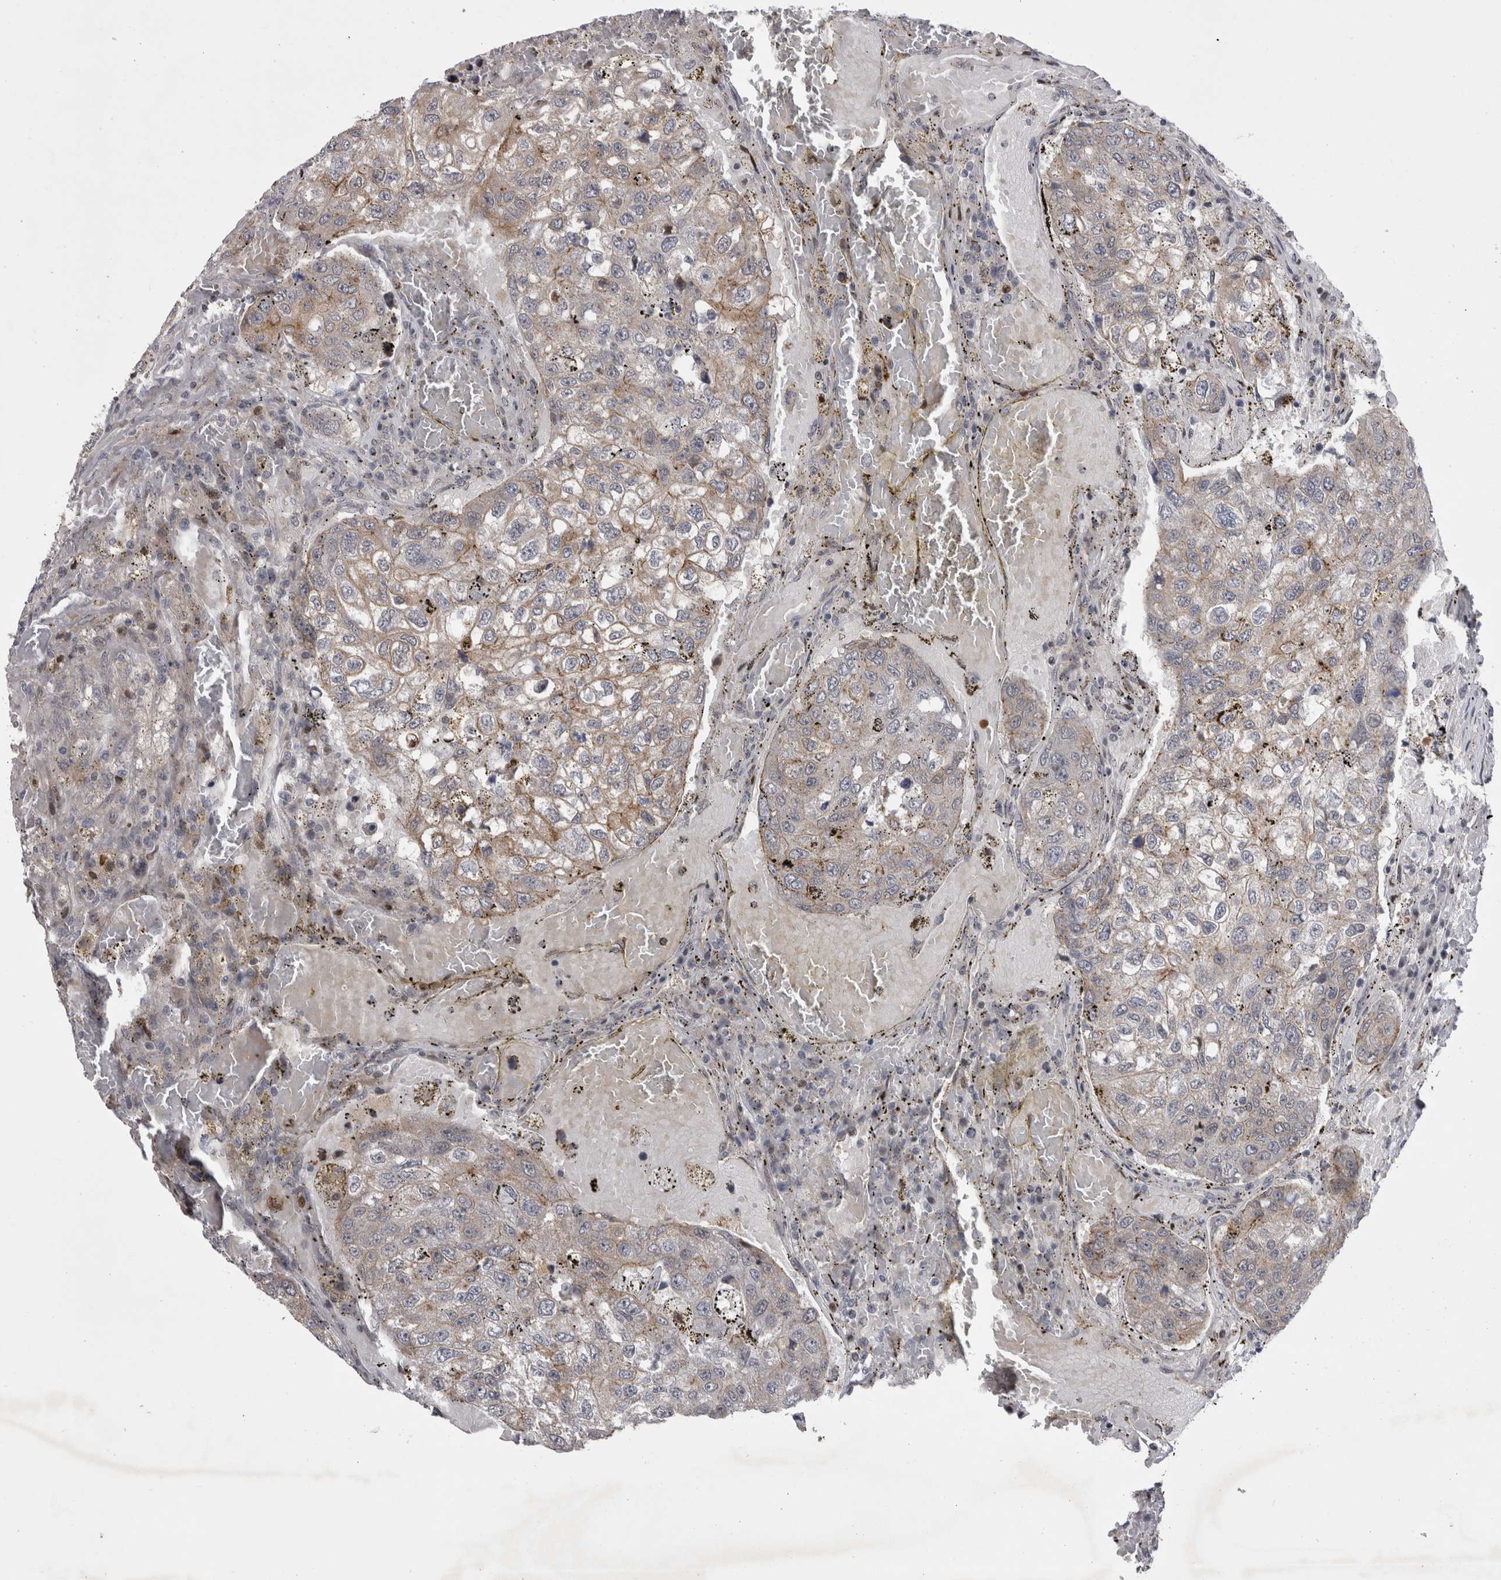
{"staining": {"intensity": "weak", "quantity": ">75%", "location": "cytoplasmic/membranous"}, "tissue": "urothelial cancer", "cell_type": "Tumor cells", "image_type": "cancer", "snomed": [{"axis": "morphology", "description": "Urothelial carcinoma, High grade"}, {"axis": "topography", "description": "Lymph node"}, {"axis": "topography", "description": "Urinary bladder"}], "caption": "A brown stain highlights weak cytoplasmic/membranous positivity of a protein in human urothelial cancer tumor cells.", "gene": "NENF", "patient": {"sex": "male", "age": 51}}